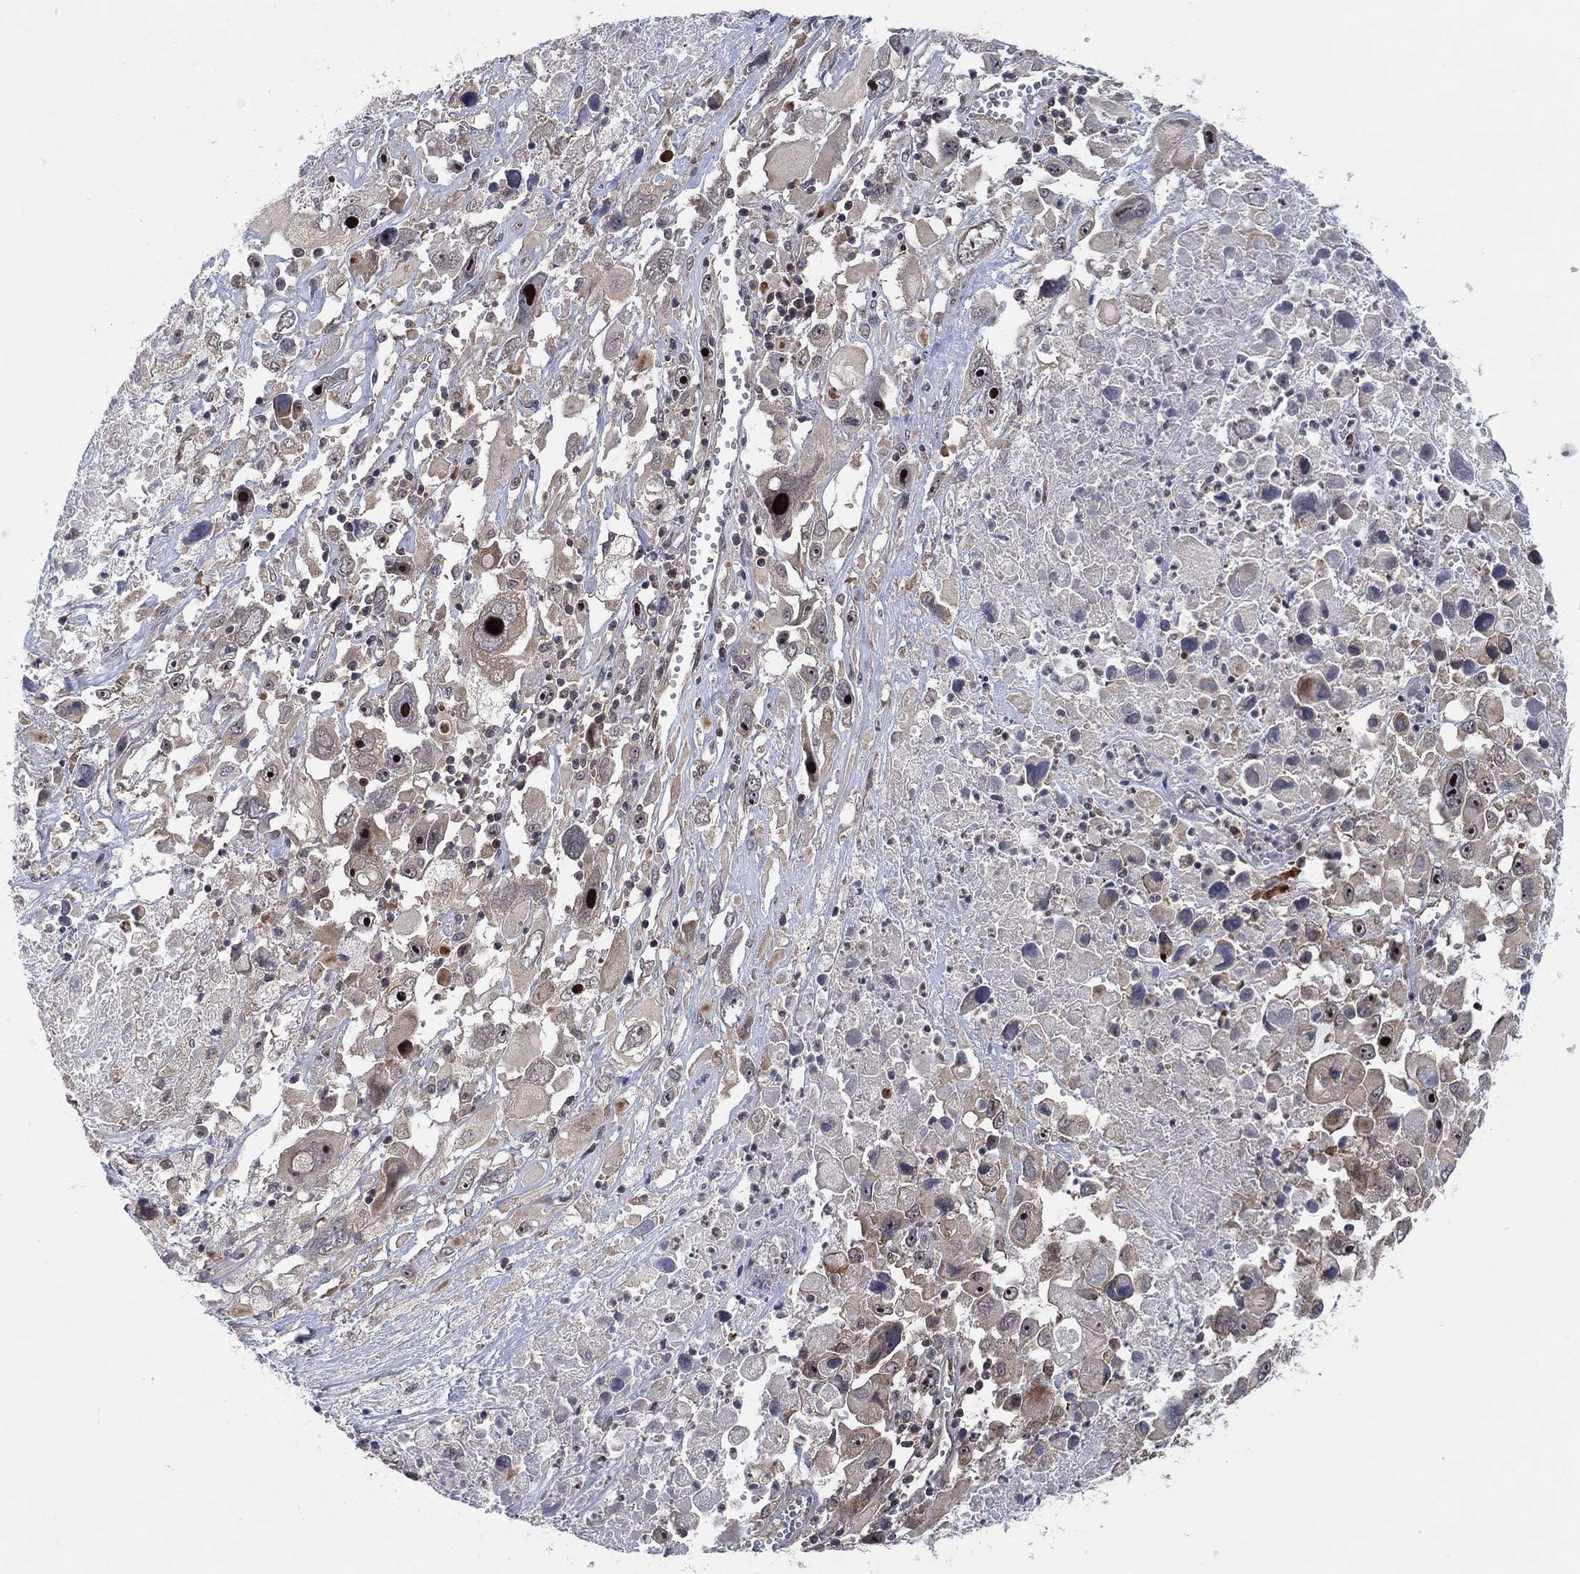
{"staining": {"intensity": "moderate", "quantity": "<25%", "location": "cytoplasmic/membranous"}, "tissue": "melanoma", "cell_type": "Tumor cells", "image_type": "cancer", "snomed": [{"axis": "morphology", "description": "Malignant melanoma, Metastatic site"}, {"axis": "topography", "description": "Soft tissue"}], "caption": "This micrograph shows immunohistochemistry (IHC) staining of human melanoma, with low moderate cytoplasmic/membranous positivity in about <25% of tumor cells.", "gene": "TMCO1", "patient": {"sex": "male", "age": 50}}